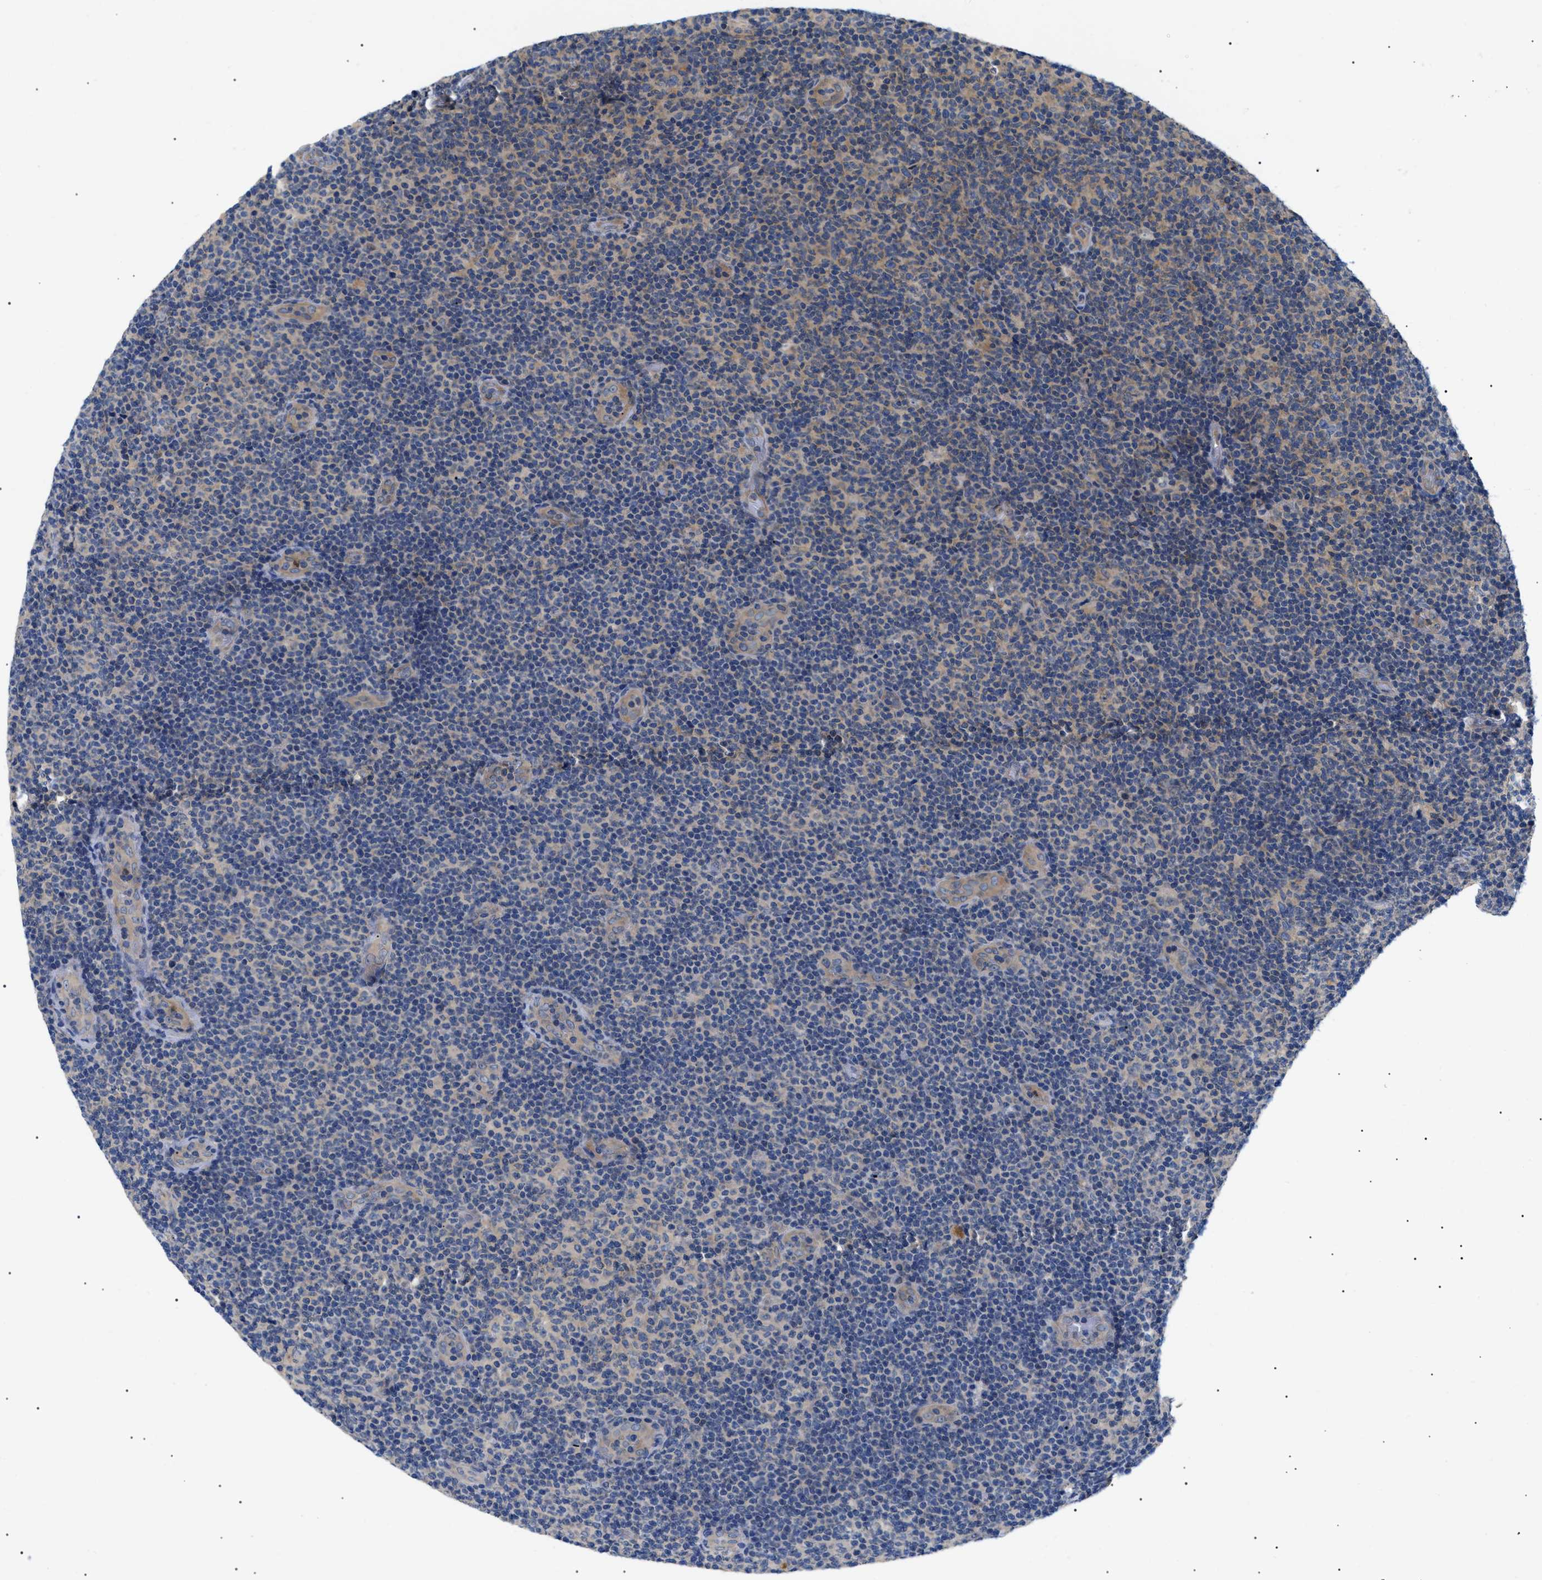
{"staining": {"intensity": "weak", "quantity": "25%-75%", "location": "cytoplasmic/membranous"}, "tissue": "lymphoma", "cell_type": "Tumor cells", "image_type": "cancer", "snomed": [{"axis": "morphology", "description": "Malignant lymphoma, non-Hodgkin's type, Low grade"}, {"axis": "topography", "description": "Lymph node"}], "caption": "This histopathology image shows low-grade malignant lymphoma, non-Hodgkin's type stained with immunohistochemistry (IHC) to label a protein in brown. The cytoplasmic/membranous of tumor cells show weak positivity for the protein. Nuclei are counter-stained blue.", "gene": "RIPK1", "patient": {"sex": "male", "age": 83}}